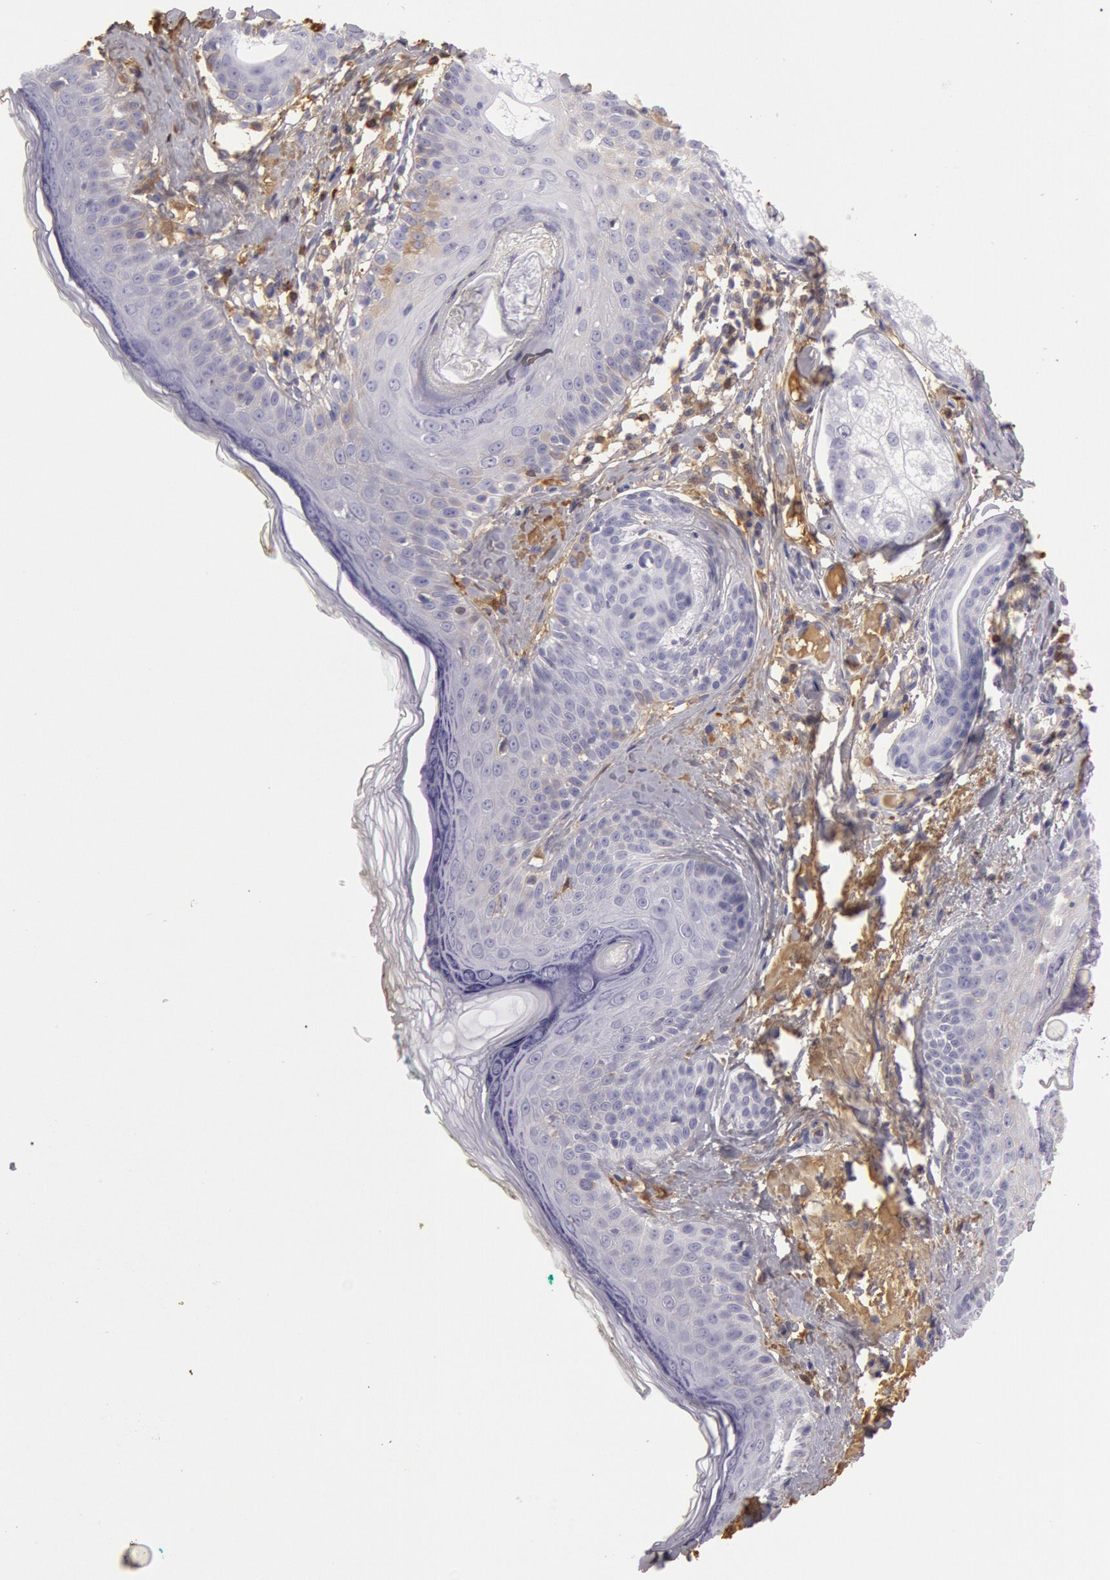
{"staining": {"intensity": "weak", "quantity": "<25%", "location": "cytoplasmic/membranous"}, "tissue": "skin cancer", "cell_type": "Tumor cells", "image_type": "cancer", "snomed": [{"axis": "morphology", "description": "Basal cell carcinoma"}, {"axis": "topography", "description": "Skin"}], "caption": "The histopathology image exhibits no staining of tumor cells in skin cancer.", "gene": "IGHG1", "patient": {"sex": "male", "age": 63}}